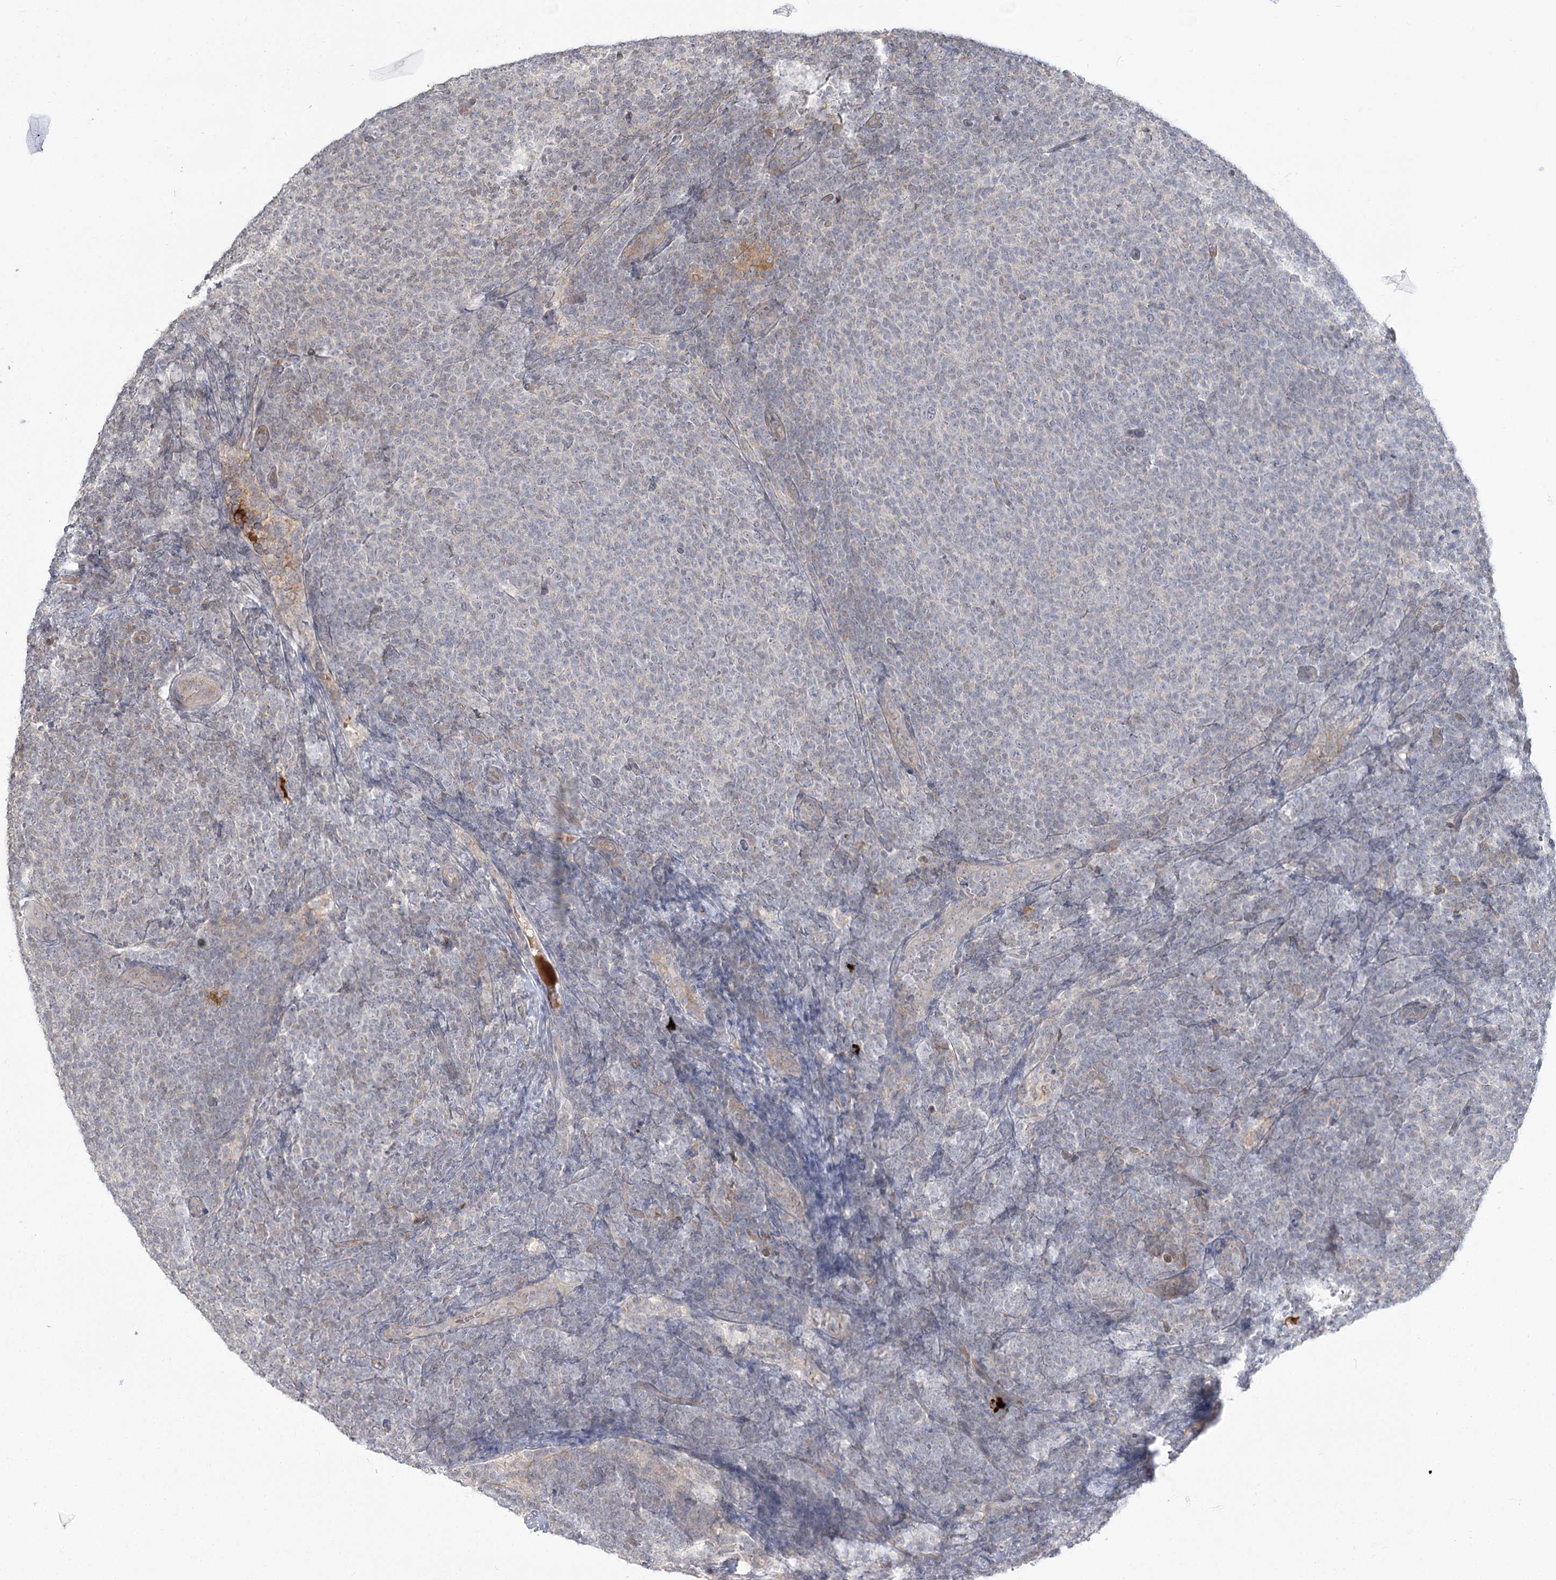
{"staining": {"intensity": "negative", "quantity": "none", "location": "none"}, "tissue": "lymphoma", "cell_type": "Tumor cells", "image_type": "cancer", "snomed": [{"axis": "morphology", "description": "Malignant lymphoma, non-Hodgkin's type, Low grade"}, {"axis": "topography", "description": "Lymph node"}], "caption": "Low-grade malignant lymphoma, non-Hodgkin's type was stained to show a protein in brown. There is no significant expression in tumor cells.", "gene": "GUCY2C", "patient": {"sex": "male", "age": 66}}